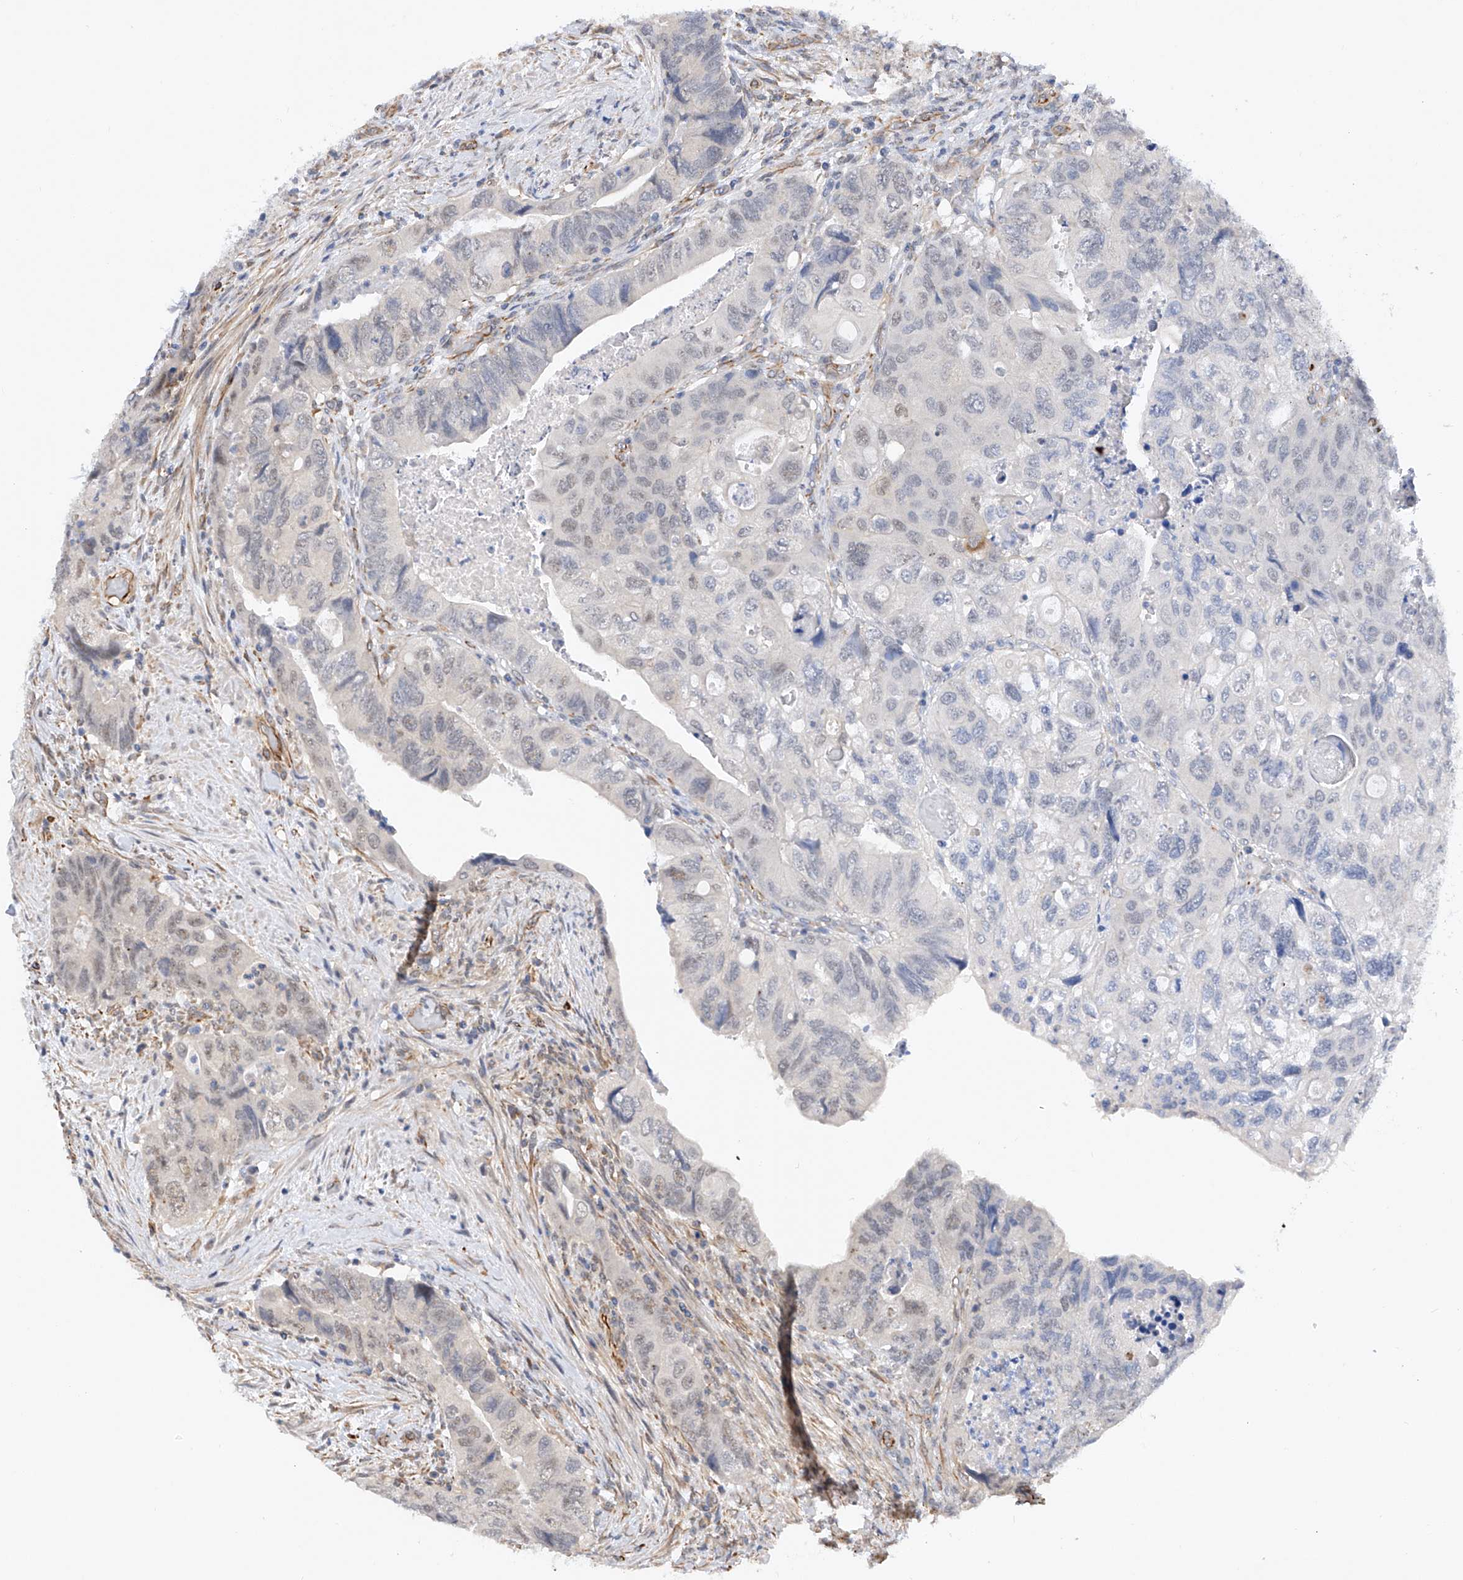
{"staining": {"intensity": "negative", "quantity": "none", "location": "none"}, "tissue": "colorectal cancer", "cell_type": "Tumor cells", "image_type": "cancer", "snomed": [{"axis": "morphology", "description": "Adenocarcinoma, NOS"}, {"axis": "topography", "description": "Rectum"}], "caption": "Colorectal adenocarcinoma was stained to show a protein in brown. There is no significant expression in tumor cells.", "gene": "AMD1", "patient": {"sex": "male", "age": 63}}